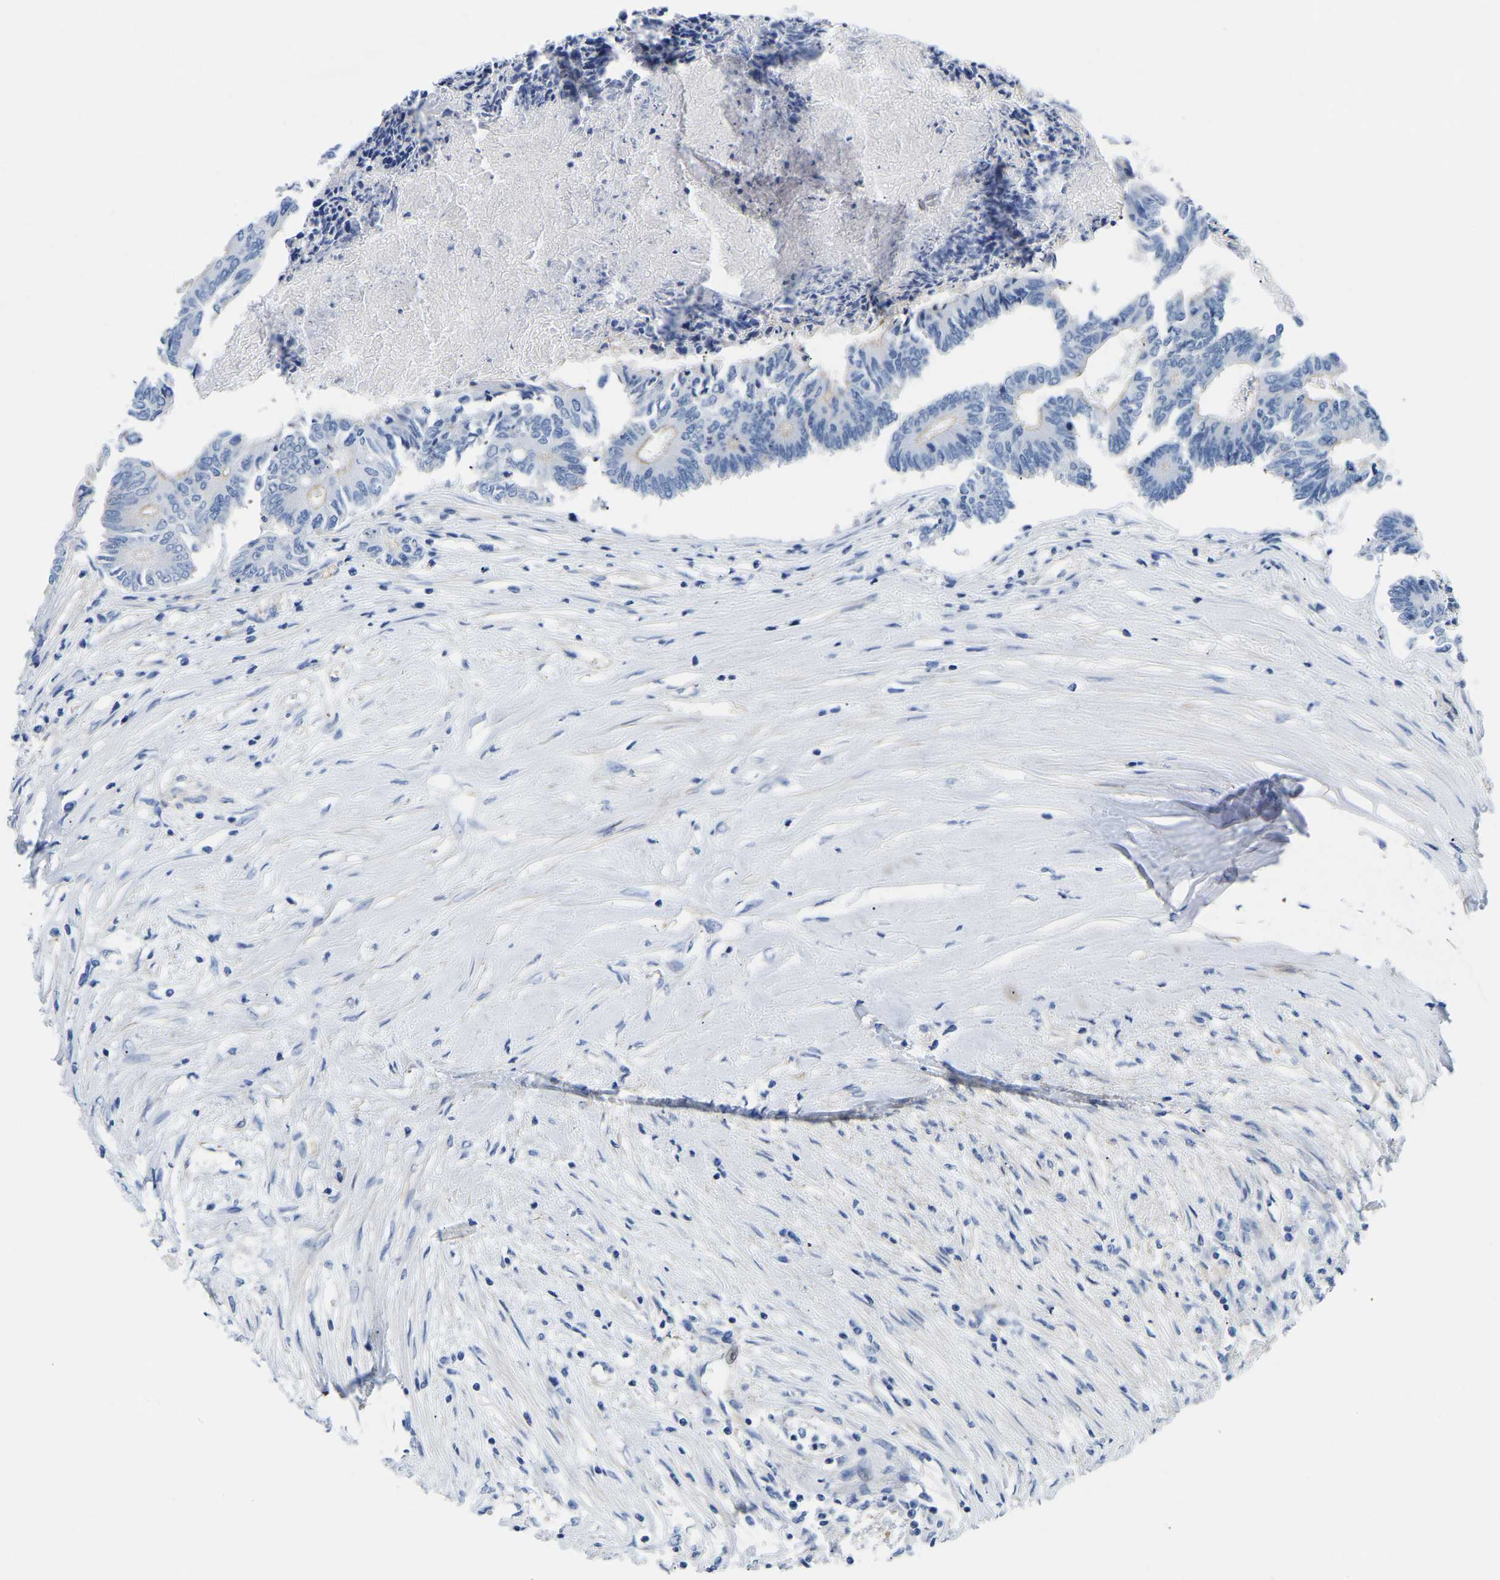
{"staining": {"intensity": "negative", "quantity": "none", "location": "none"}, "tissue": "colorectal cancer", "cell_type": "Tumor cells", "image_type": "cancer", "snomed": [{"axis": "morphology", "description": "Adenocarcinoma, NOS"}, {"axis": "topography", "description": "Rectum"}], "caption": "Immunohistochemical staining of colorectal adenocarcinoma reveals no significant positivity in tumor cells.", "gene": "UPK3A", "patient": {"sex": "male", "age": 63}}